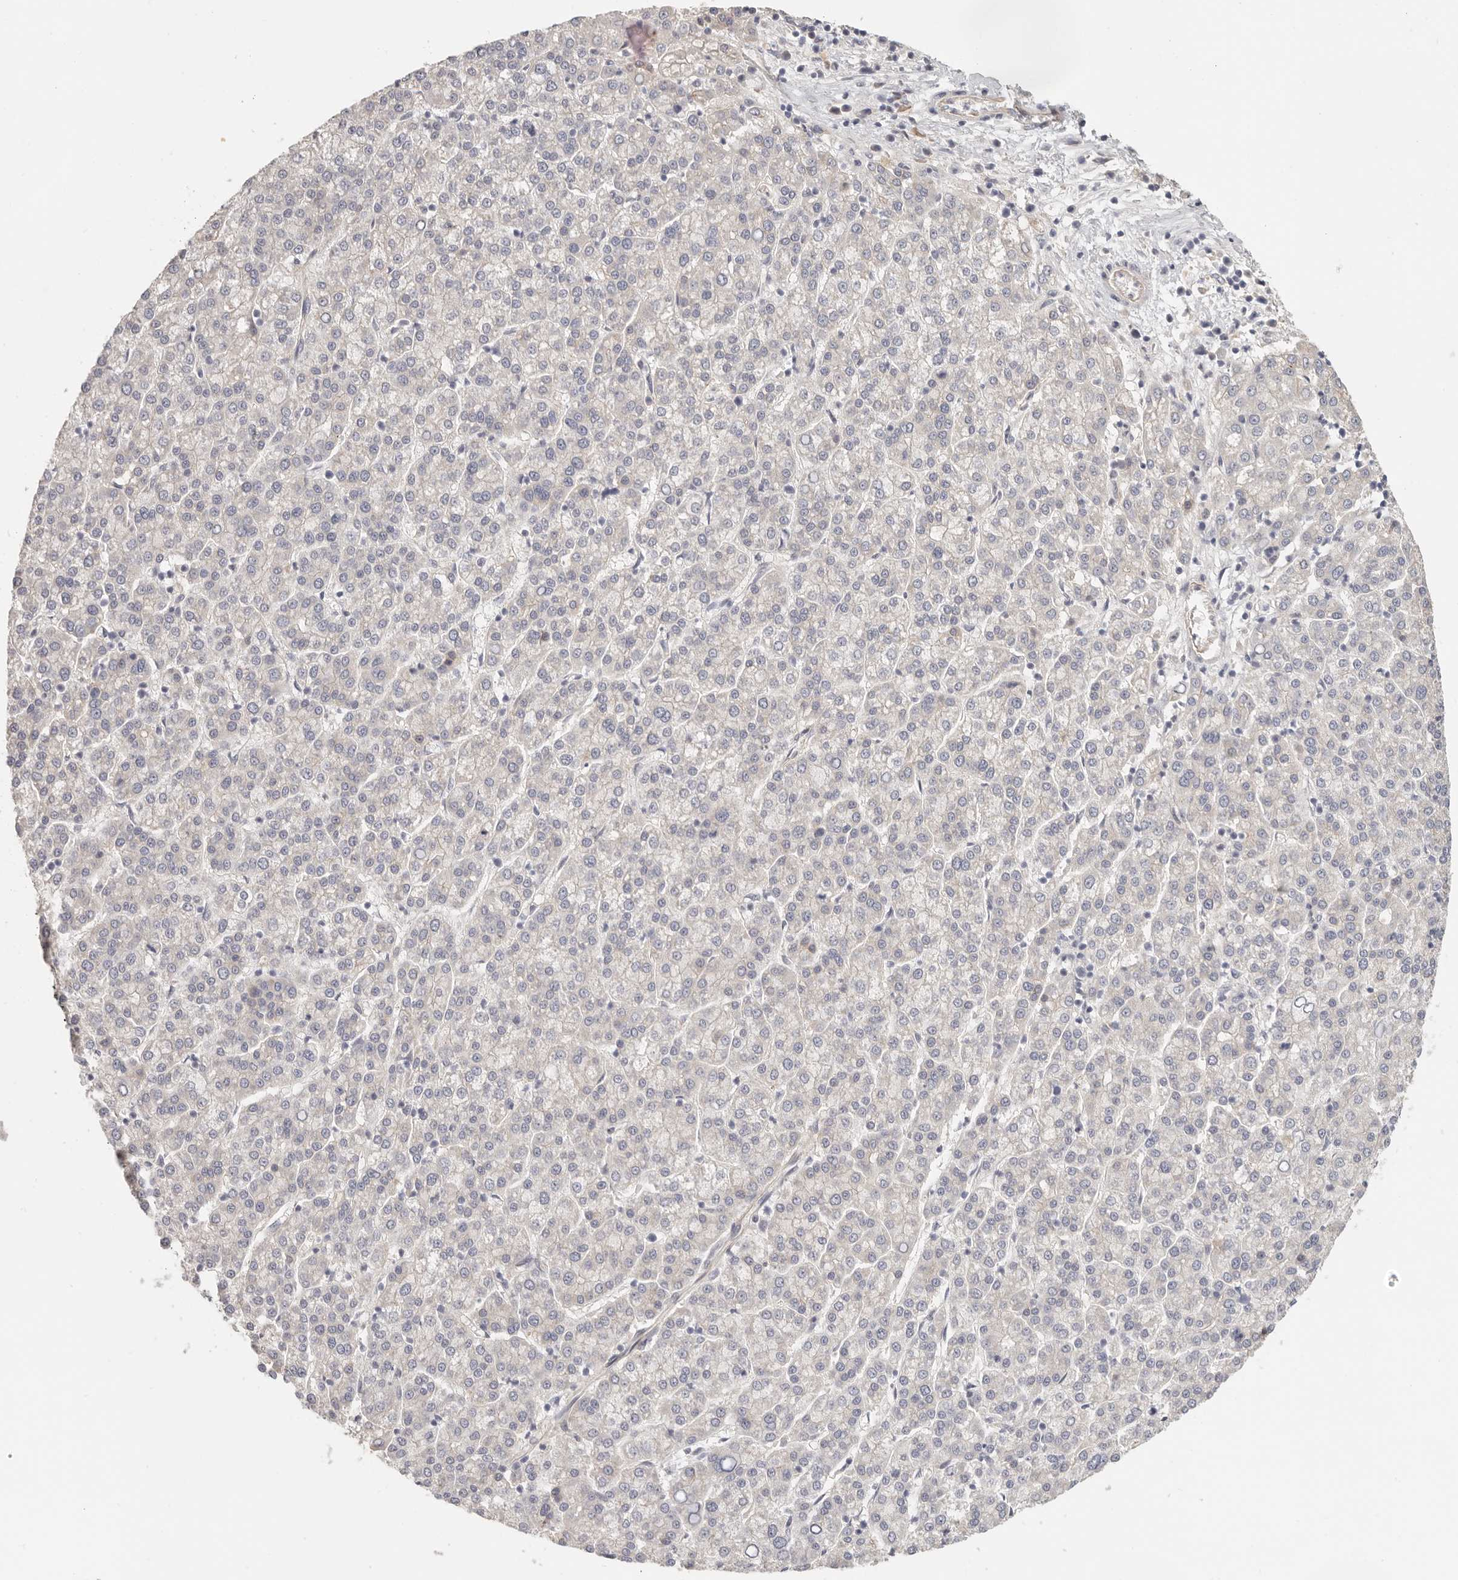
{"staining": {"intensity": "negative", "quantity": "none", "location": "none"}, "tissue": "liver cancer", "cell_type": "Tumor cells", "image_type": "cancer", "snomed": [{"axis": "morphology", "description": "Carcinoma, Hepatocellular, NOS"}, {"axis": "topography", "description": "Liver"}], "caption": "This is an immunohistochemistry (IHC) photomicrograph of human liver cancer (hepatocellular carcinoma). There is no expression in tumor cells.", "gene": "ANXA9", "patient": {"sex": "female", "age": 58}}